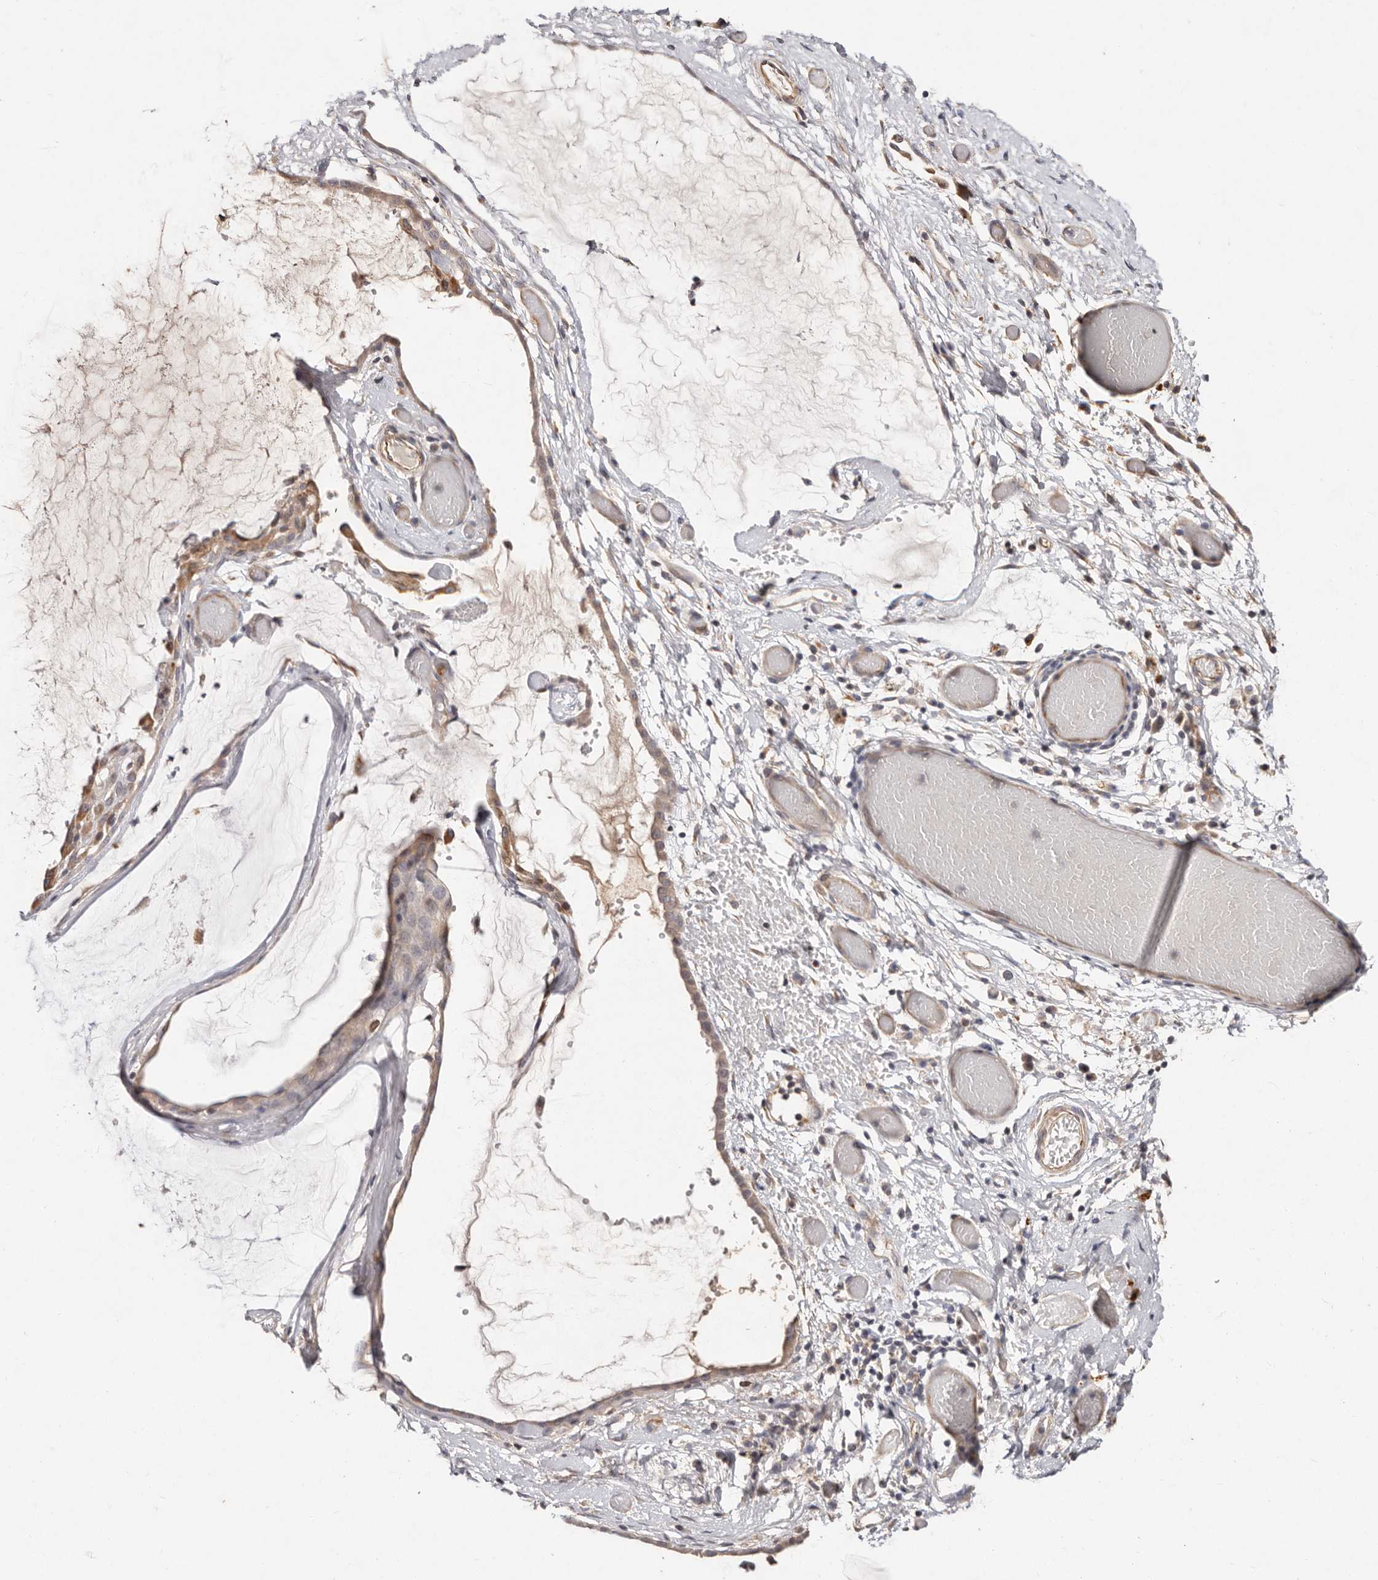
{"staining": {"intensity": "weak", "quantity": ">75%", "location": "cytoplasmic/membranous"}, "tissue": "ovarian cancer", "cell_type": "Tumor cells", "image_type": "cancer", "snomed": [{"axis": "morphology", "description": "Cystadenocarcinoma, mucinous, NOS"}, {"axis": "topography", "description": "Ovary"}], "caption": "Human ovarian cancer (mucinous cystadenocarcinoma) stained with a protein marker exhibits weak staining in tumor cells.", "gene": "THBS3", "patient": {"sex": "female", "age": 39}}